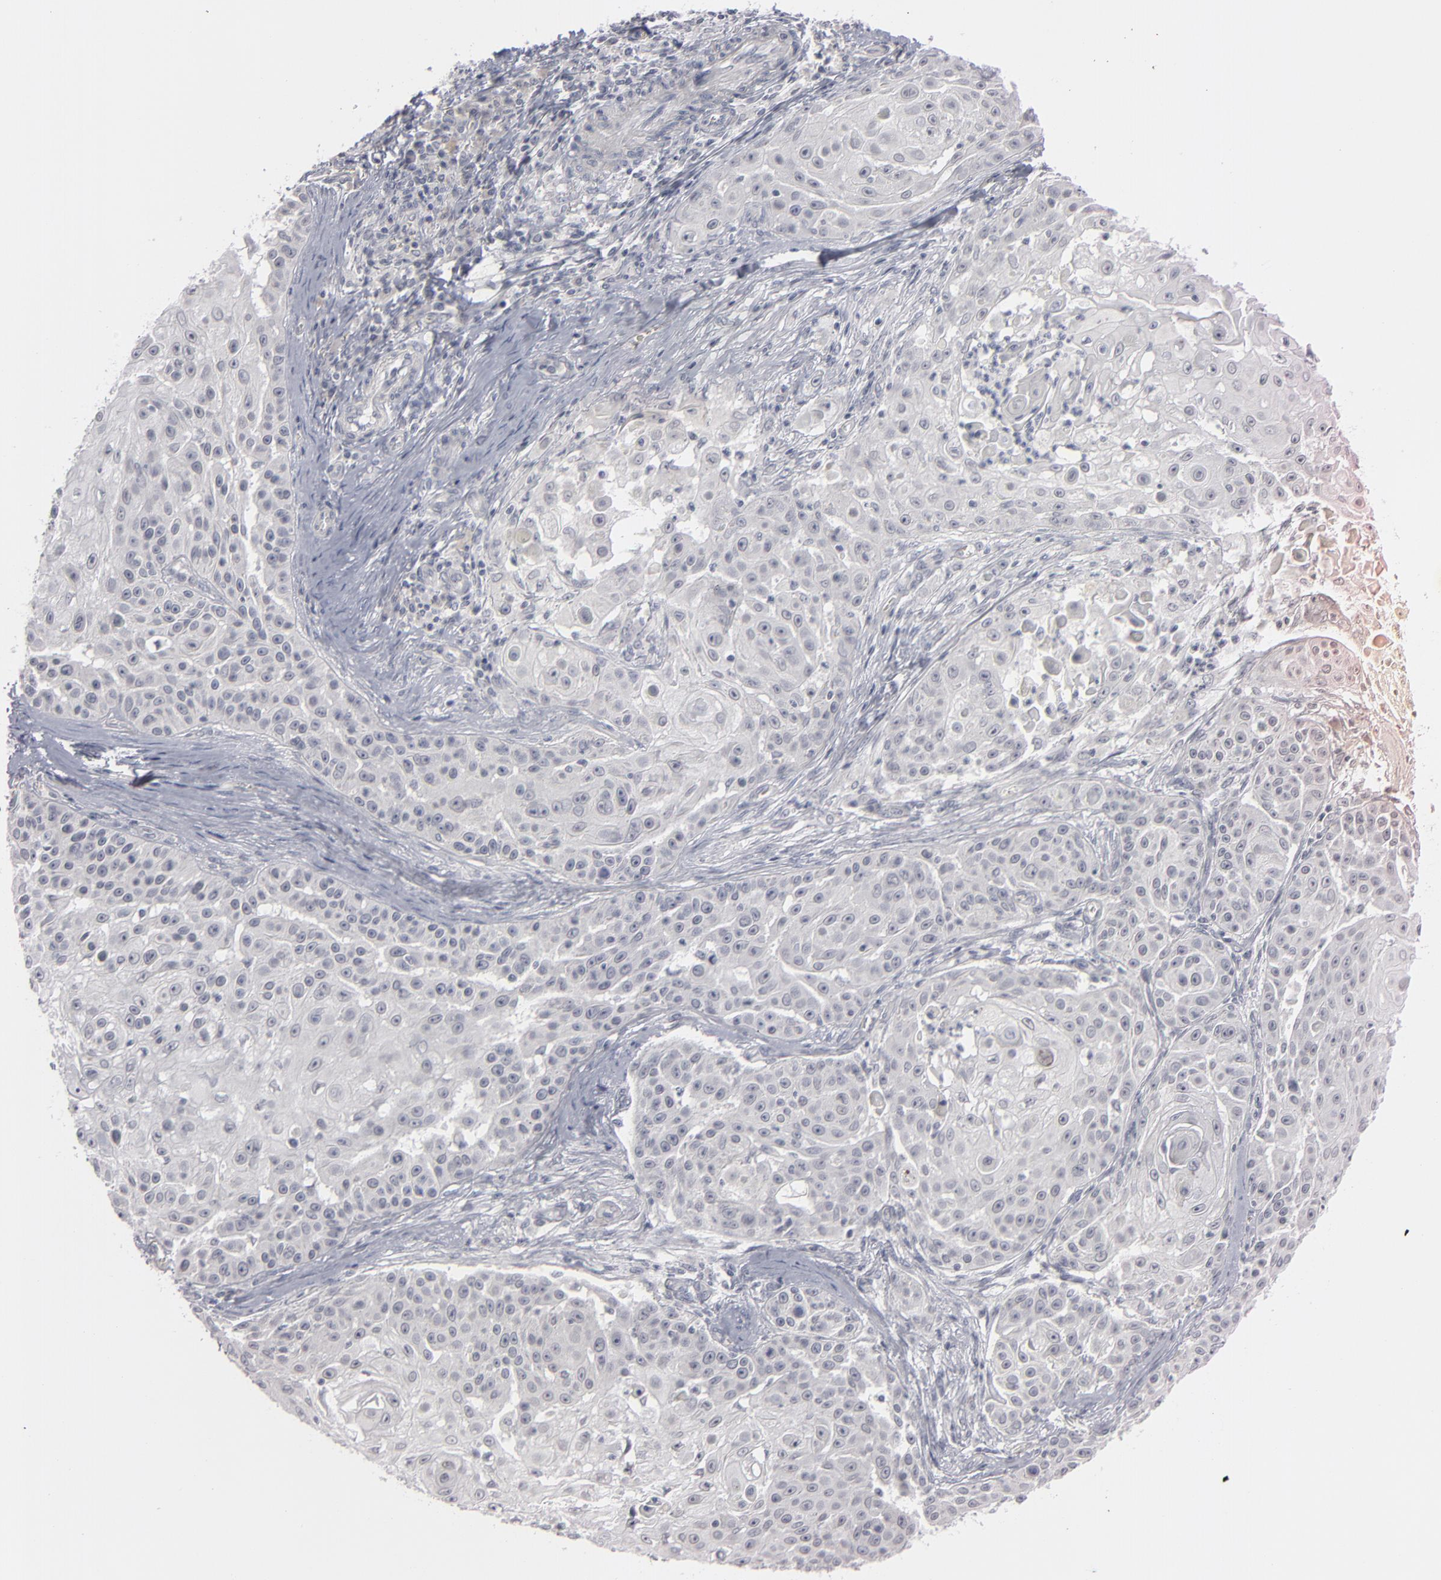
{"staining": {"intensity": "negative", "quantity": "none", "location": "none"}, "tissue": "skin cancer", "cell_type": "Tumor cells", "image_type": "cancer", "snomed": [{"axis": "morphology", "description": "Squamous cell carcinoma, NOS"}, {"axis": "topography", "description": "Skin"}], "caption": "Photomicrograph shows no significant protein positivity in tumor cells of skin cancer.", "gene": "KIAA1210", "patient": {"sex": "female", "age": 57}}